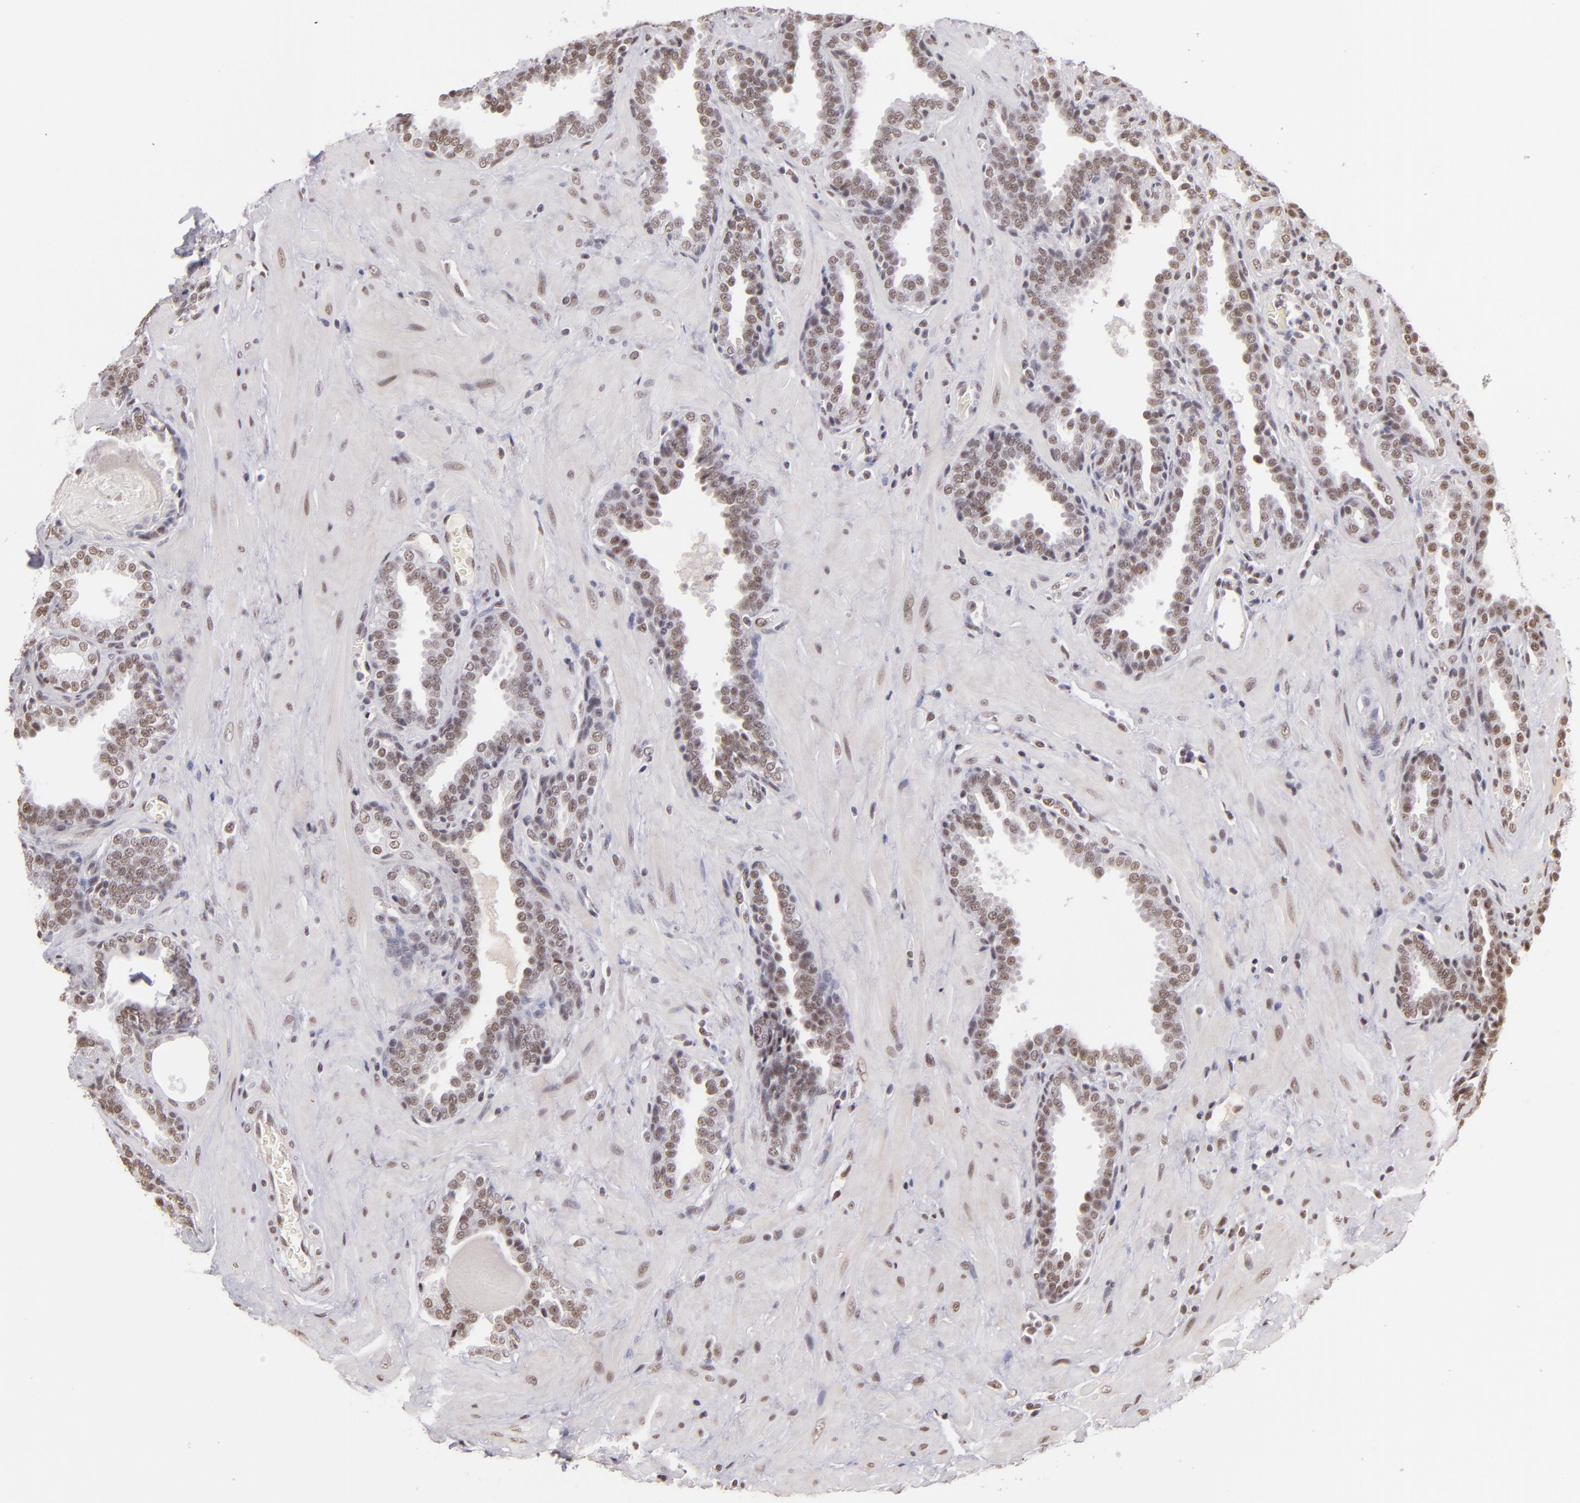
{"staining": {"intensity": "weak", "quantity": ">75%", "location": "nuclear"}, "tissue": "prostate", "cell_type": "Glandular cells", "image_type": "normal", "snomed": [{"axis": "morphology", "description": "Normal tissue, NOS"}, {"axis": "topography", "description": "Prostate"}], "caption": "IHC (DAB) staining of normal human prostate exhibits weak nuclear protein positivity in about >75% of glandular cells.", "gene": "INTS6", "patient": {"sex": "male", "age": 51}}